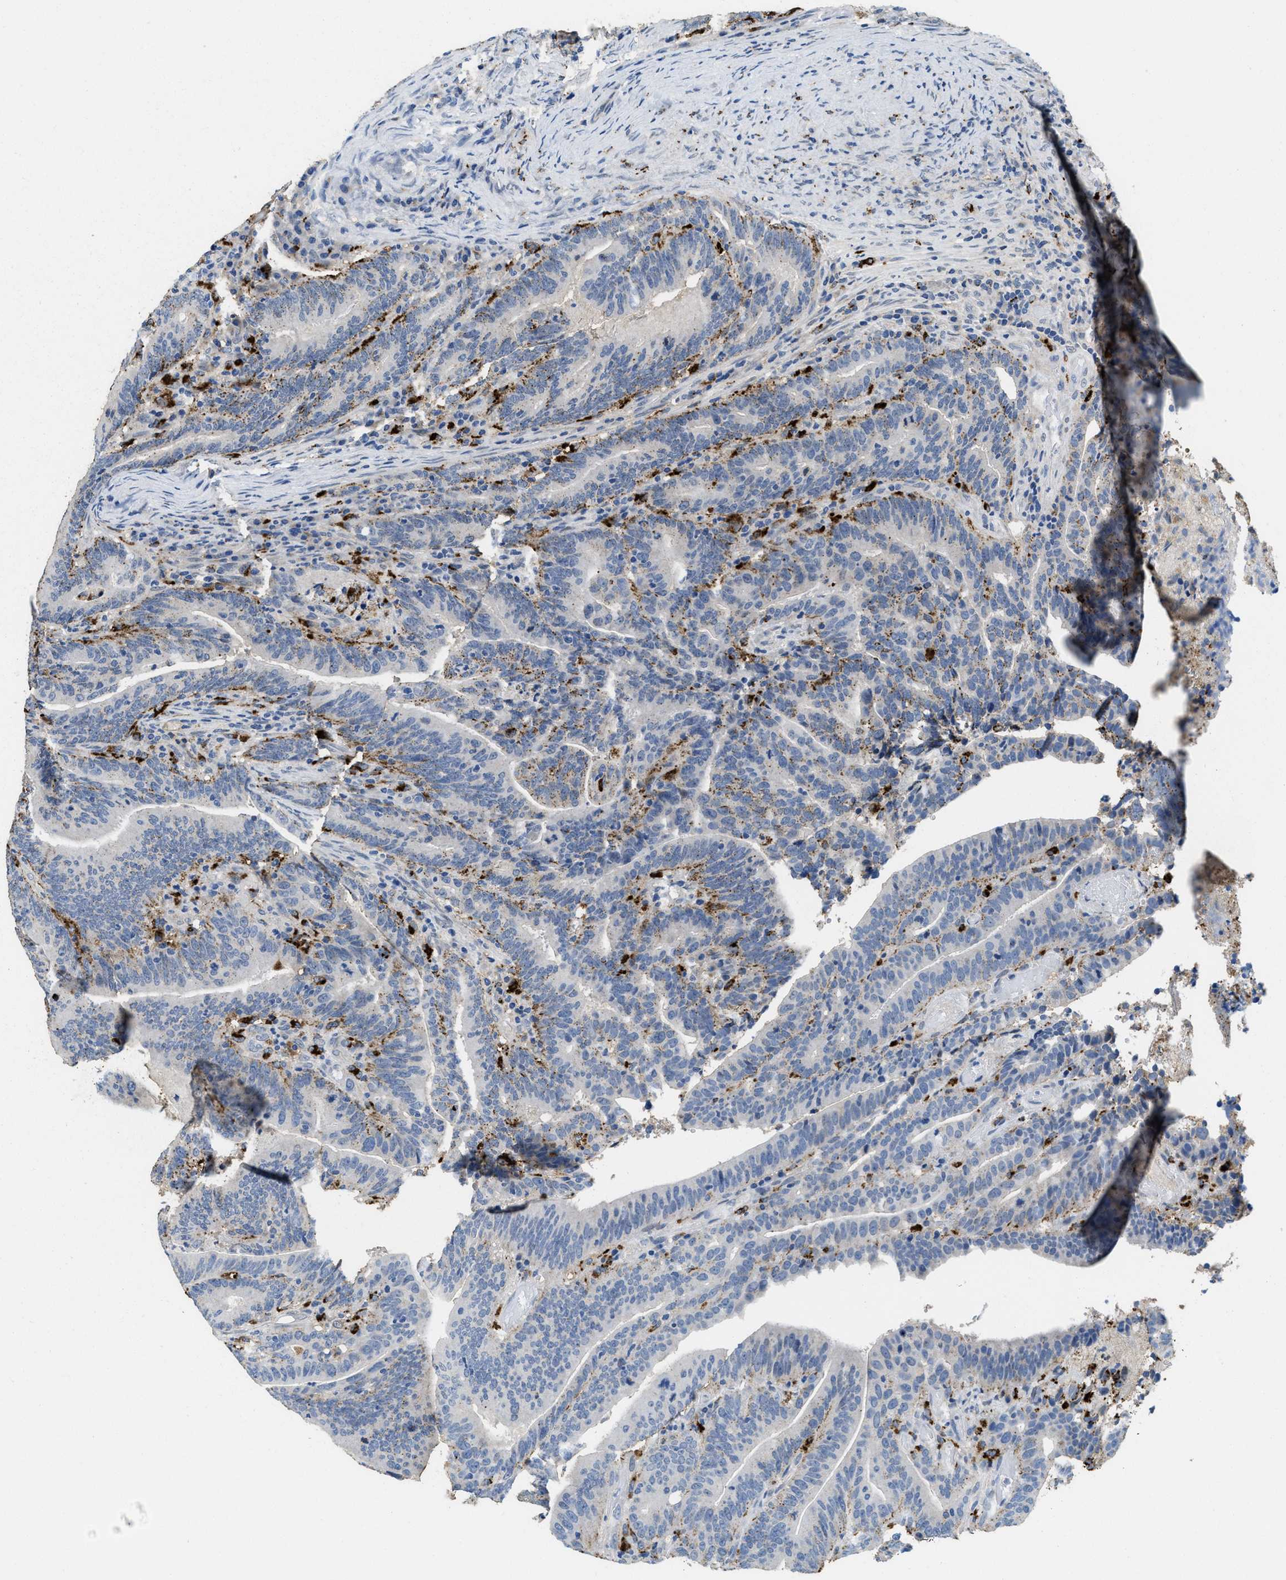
{"staining": {"intensity": "moderate", "quantity": "25%-75%", "location": "cytoplasmic/membranous"}, "tissue": "colorectal cancer", "cell_type": "Tumor cells", "image_type": "cancer", "snomed": [{"axis": "morphology", "description": "Adenocarcinoma, NOS"}, {"axis": "topography", "description": "Colon"}], "caption": "A micrograph showing moderate cytoplasmic/membranous expression in about 25%-75% of tumor cells in colorectal cancer, as visualized by brown immunohistochemical staining.", "gene": "BMPR2", "patient": {"sex": "female", "age": 66}}